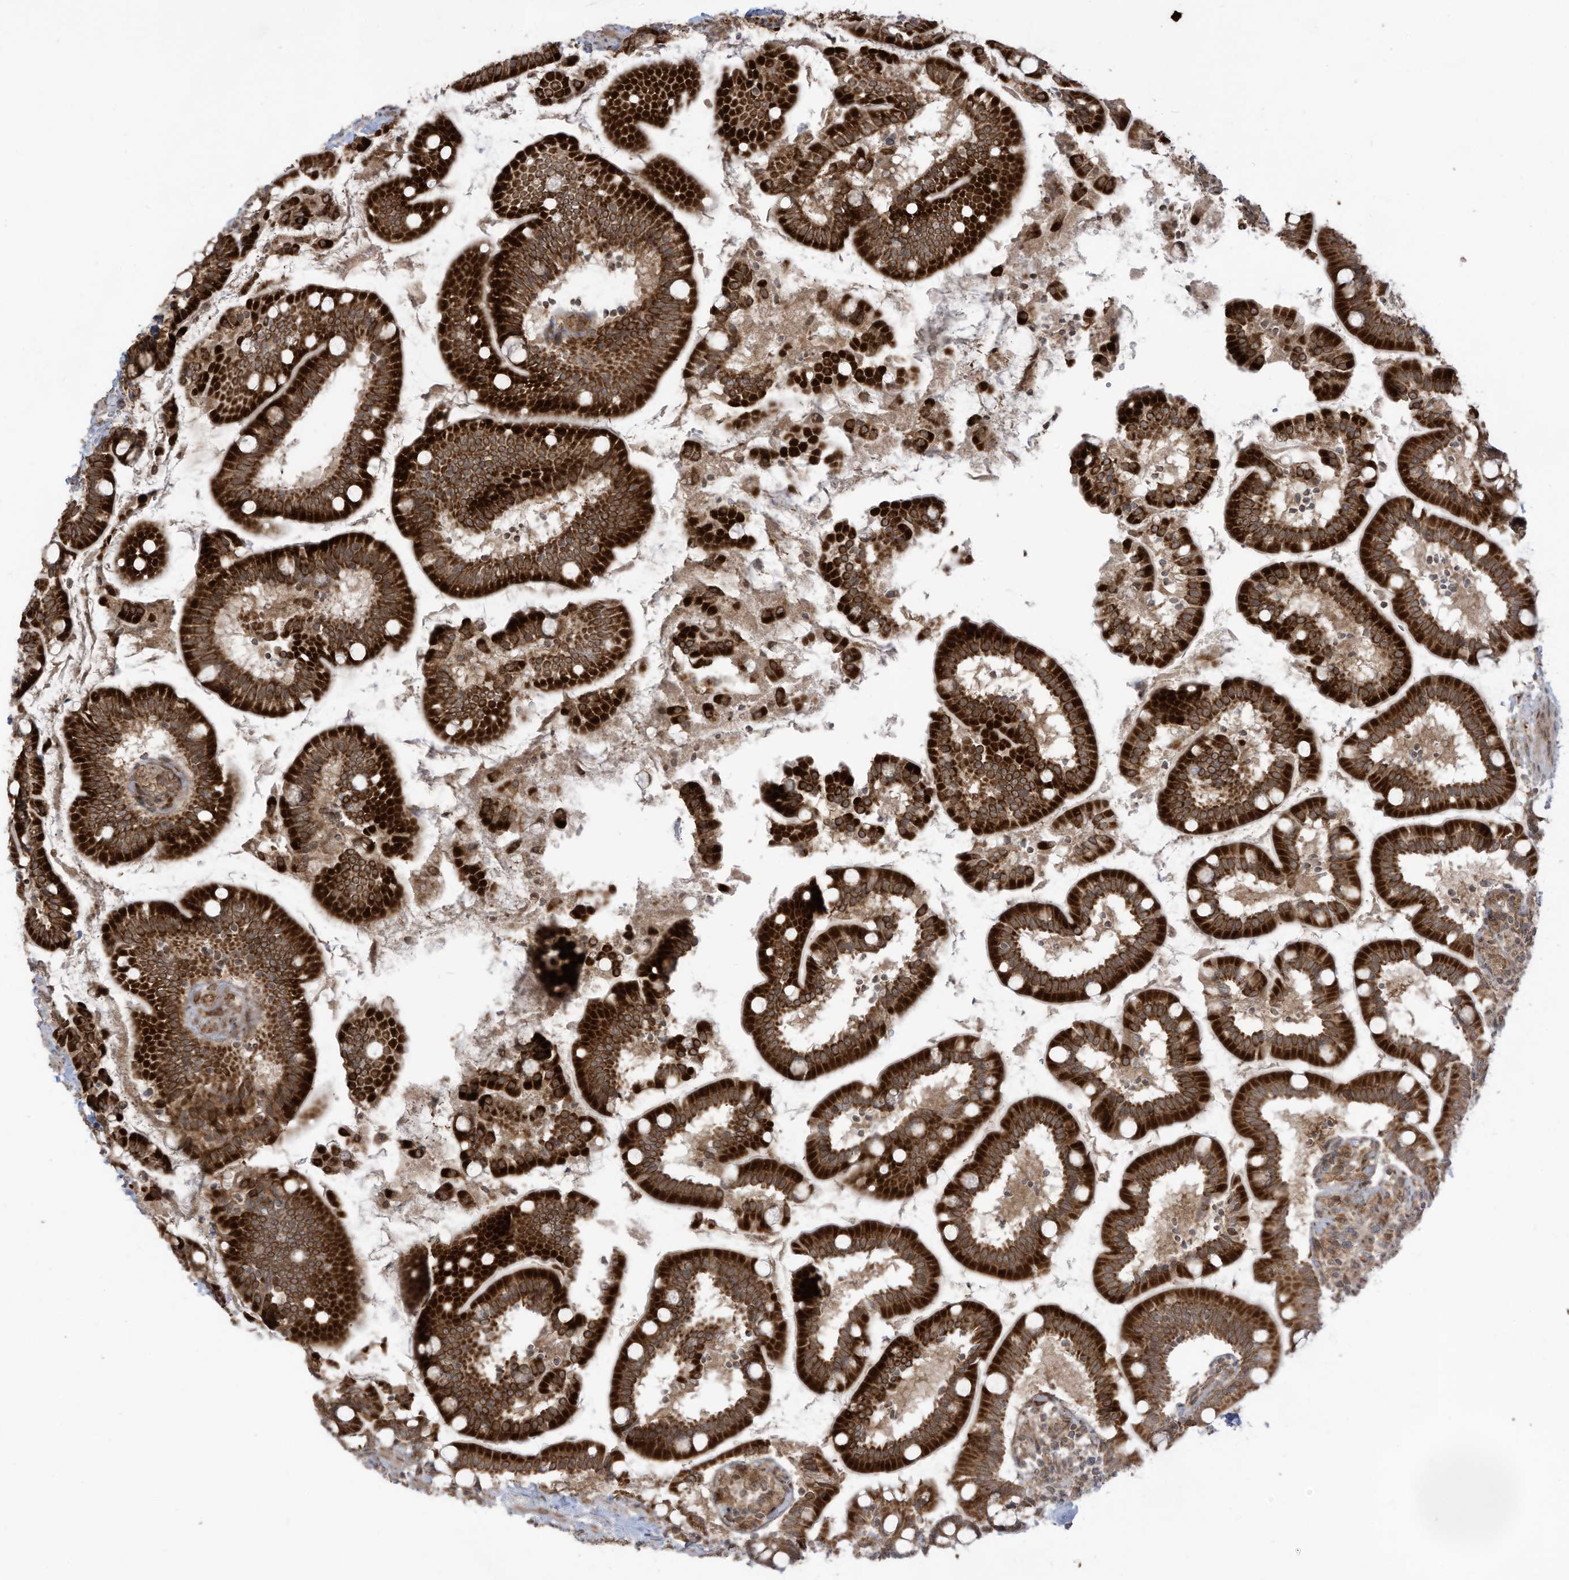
{"staining": {"intensity": "strong", "quantity": ">75%", "location": "cytoplasmic/membranous"}, "tissue": "small intestine", "cell_type": "Glandular cells", "image_type": "normal", "snomed": [{"axis": "morphology", "description": "Normal tissue, NOS"}, {"axis": "topography", "description": "Small intestine"}], "caption": "Immunohistochemical staining of benign human small intestine shows strong cytoplasmic/membranous protein staining in approximately >75% of glandular cells.", "gene": "TRIM67", "patient": {"sex": "female", "age": 64}}